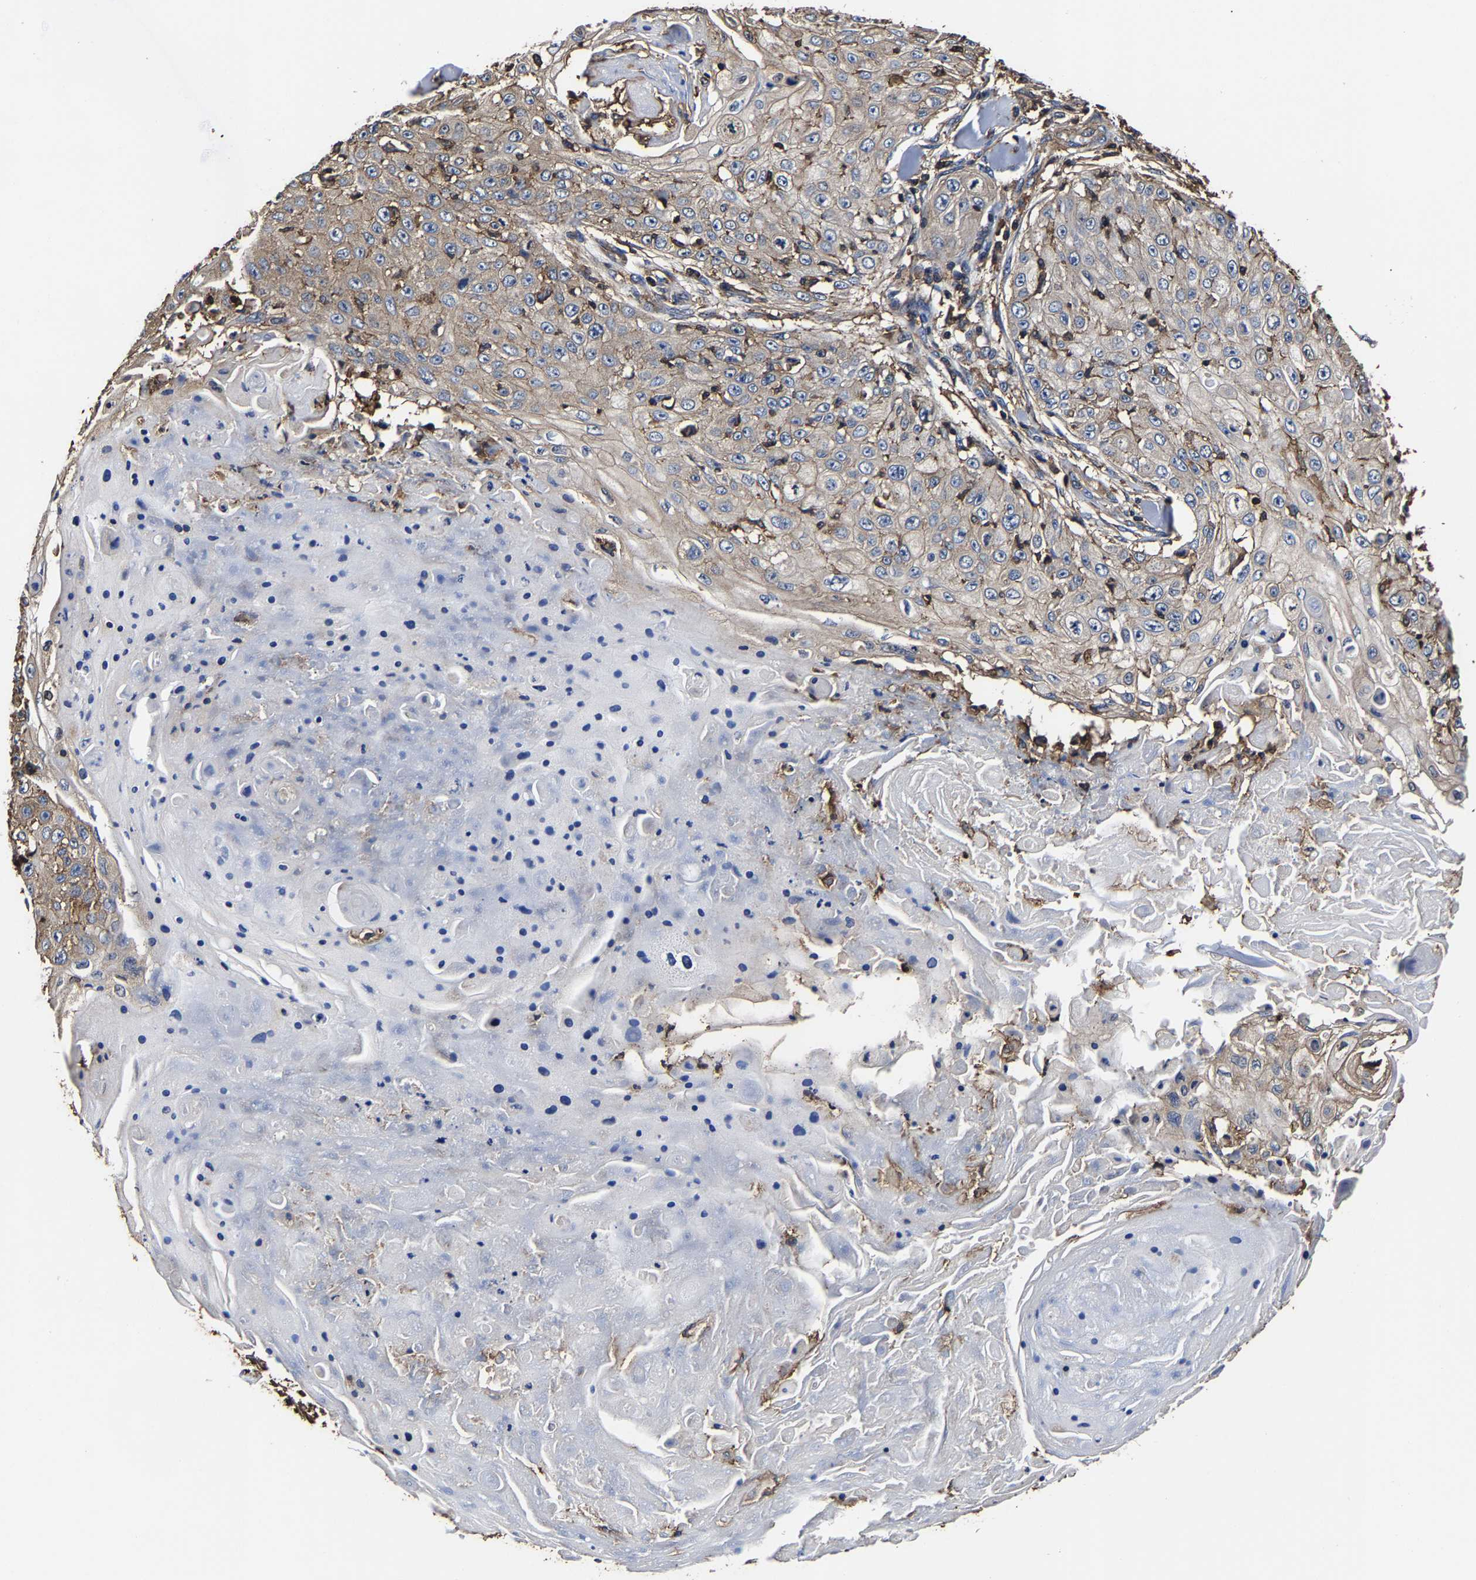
{"staining": {"intensity": "weak", "quantity": "25%-75%", "location": "cytoplasmic/membranous"}, "tissue": "skin cancer", "cell_type": "Tumor cells", "image_type": "cancer", "snomed": [{"axis": "morphology", "description": "Squamous cell carcinoma, NOS"}, {"axis": "topography", "description": "Skin"}], "caption": "Skin squamous cell carcinoma stained with a brown dye shows weak cytoplasmic/membranous positive expression in approximately 25%-75% of tumor cells.", "gene": "SSH3", "patient": {"sex": "male", "age": 86}}